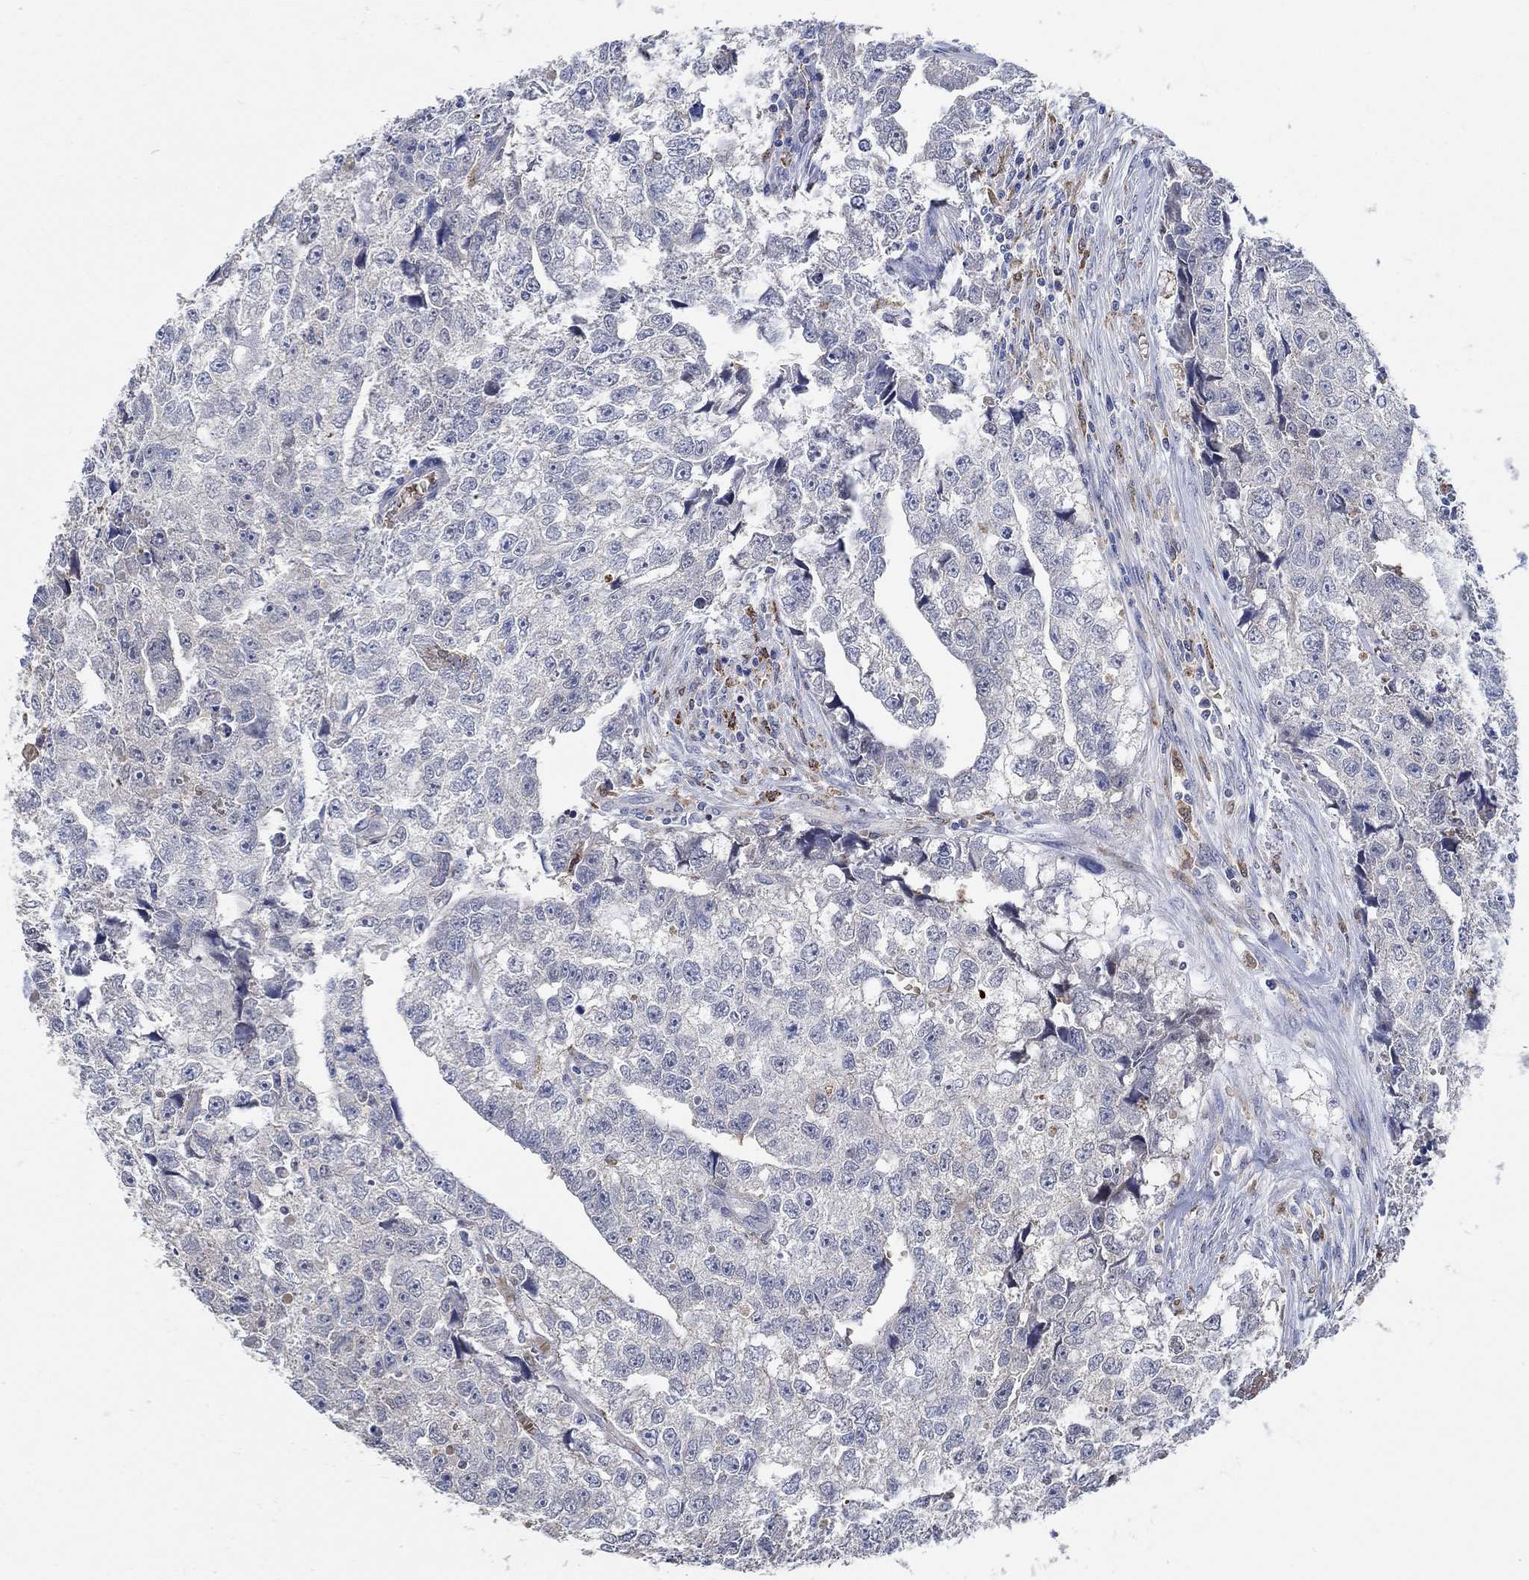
{"staining": {"intensity": "negative", "quantity": "none", "location": "none"}, "tissue": "testis cancer", "cell_type": "Tumor cells", "image_type": "cancer", "snomed": [{"axis": "morphology", "description": "Carcinoma, Embryonal, NOS"}, {"axis": "morphology", "description": "Teratoma, malignant, NOS"}, {"axis": "topography", "description": "Testis"}], "caption": "Photomicrograph shows no significant protein staining in tumor cells of testis cancer.", "gene": "MPP1", "patient": {"sex": "male", "age": 44}}